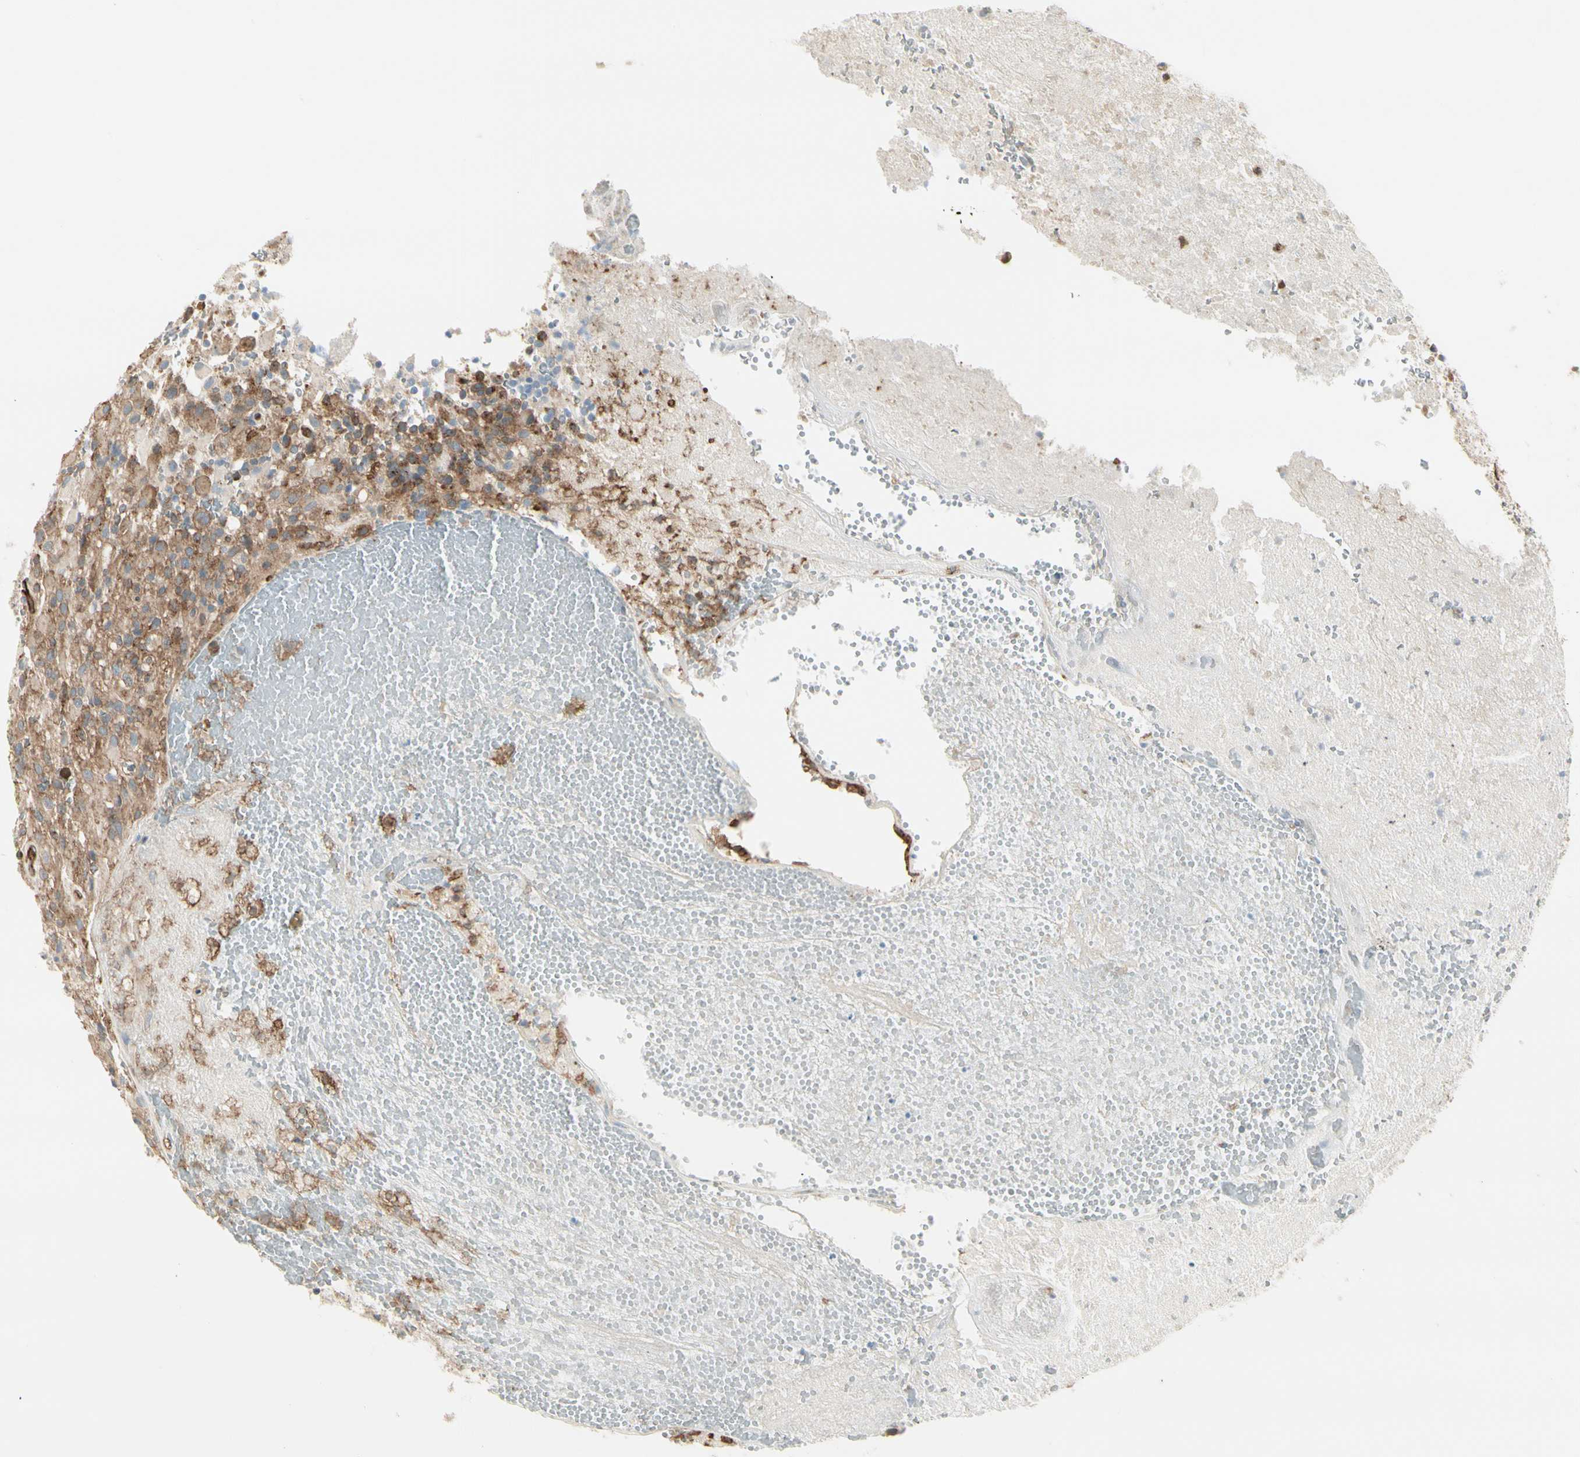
{"staining": {"intensity": "moderate", "quantity": ">75%", "location": "cytoplasmic/membranous"}, "tissue": "glioma", "cell_type": "Tumor cells", "image_type": "cancer", "snomed": [{"axis": "morphology", "description": "Glioma, malignant, High grade"}, {"axis": "topography", "description": "Brain"}], "caption": "Moderate cytoplasmic/membranous protein staining is seen in approximately >75% of tumor cells in malignant glioma (high-grade). (brown staining indicates protein expression, while blue staining denotes nuclei).", "gene": "AGFG1", "patient": {"sex": "male", "age": 71}}